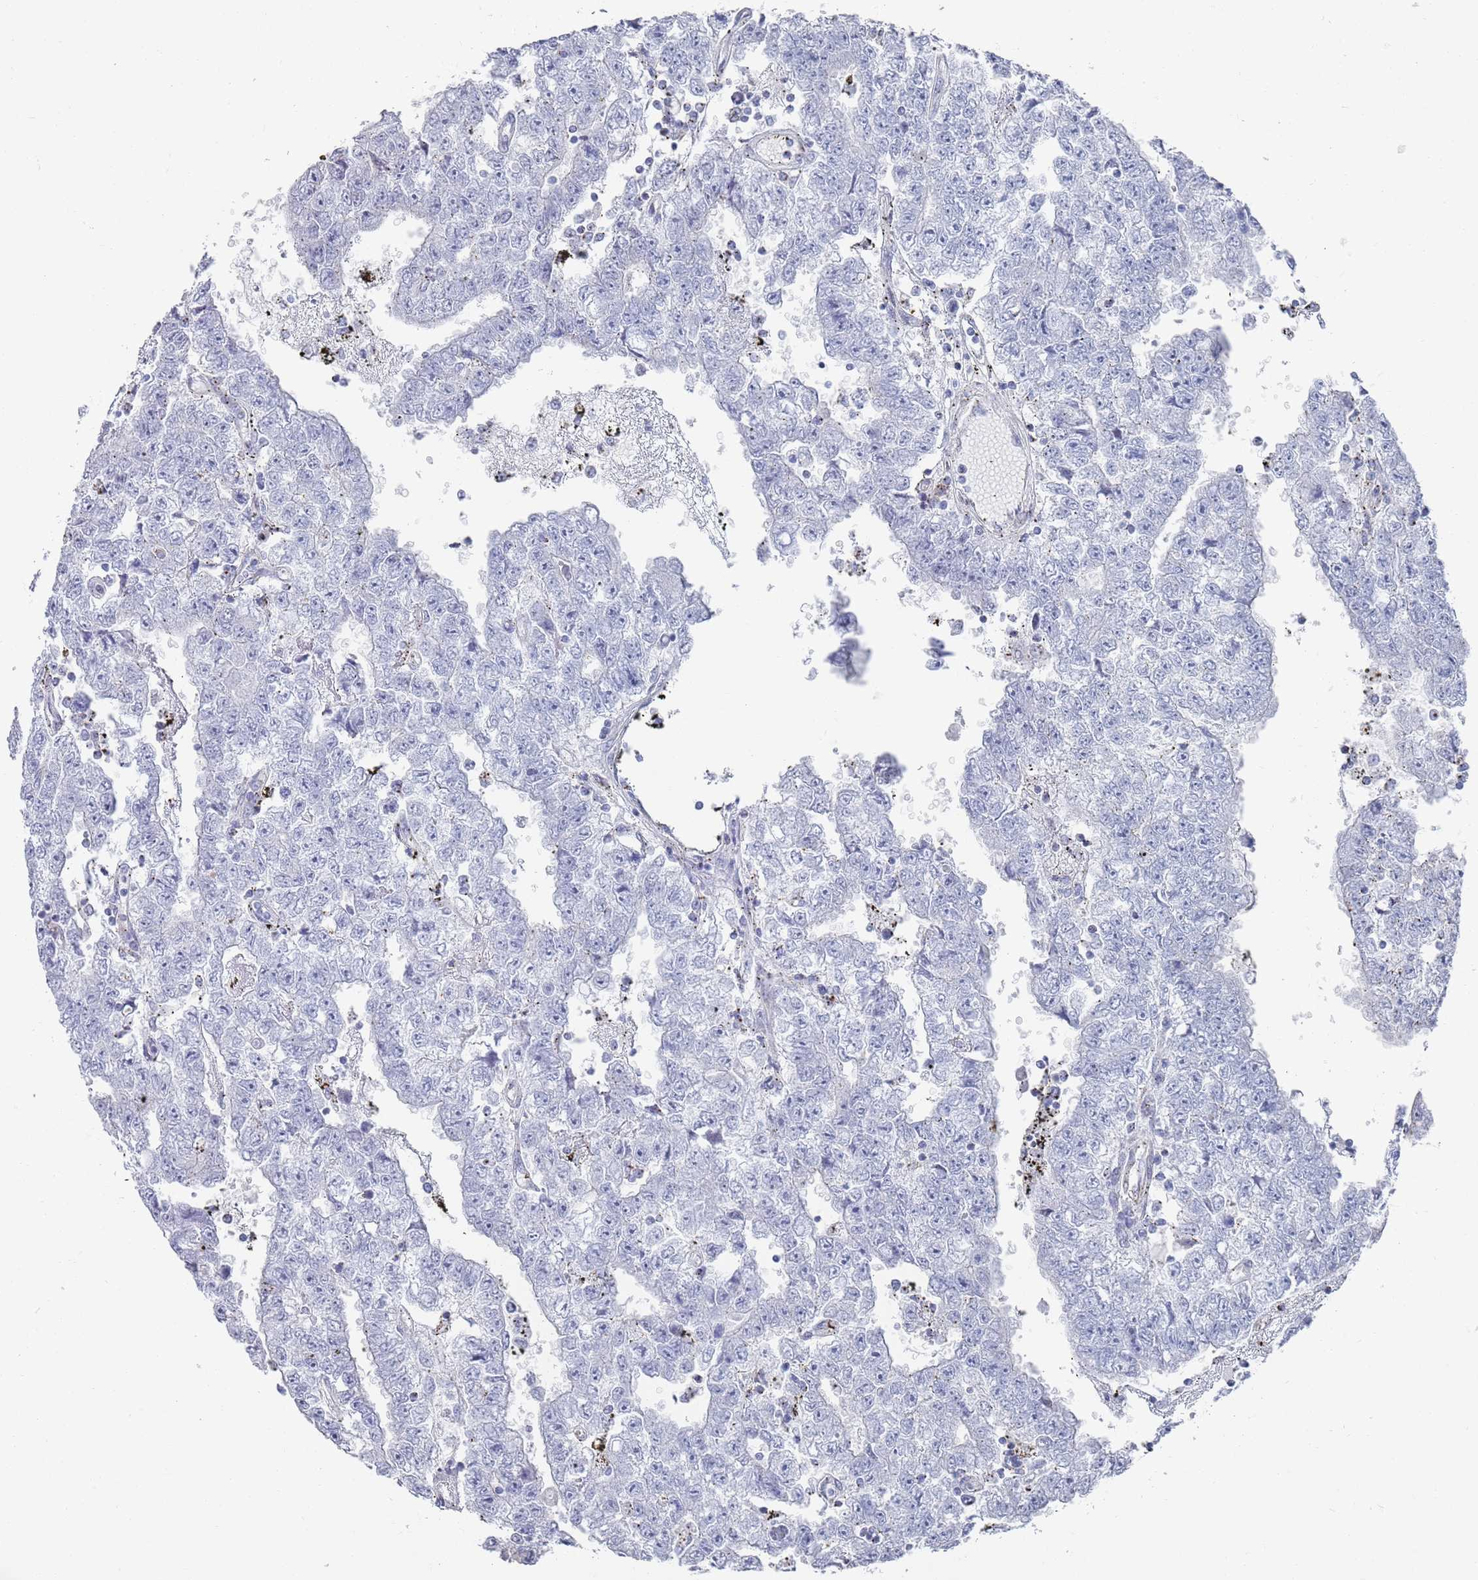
{"staining": {"intensity": "negative", "quantity": "none", "location": "none"}, "tissue": "testis cancer", "cell_type": "Tumor cells", "image_type": "cancer", "snomed": [{"axis": "morphology", "description": "Carcinoma, Embryonal, NOS"}, {"axis": "topography", "description": "Testis"}], "caption": "Protein analysis of testis cancer (embryonal carcinoma) demonstrates no significant expression in tumor cells.", "gene": "MAT1A", "patient": {"sex": "male", "age": 25}}